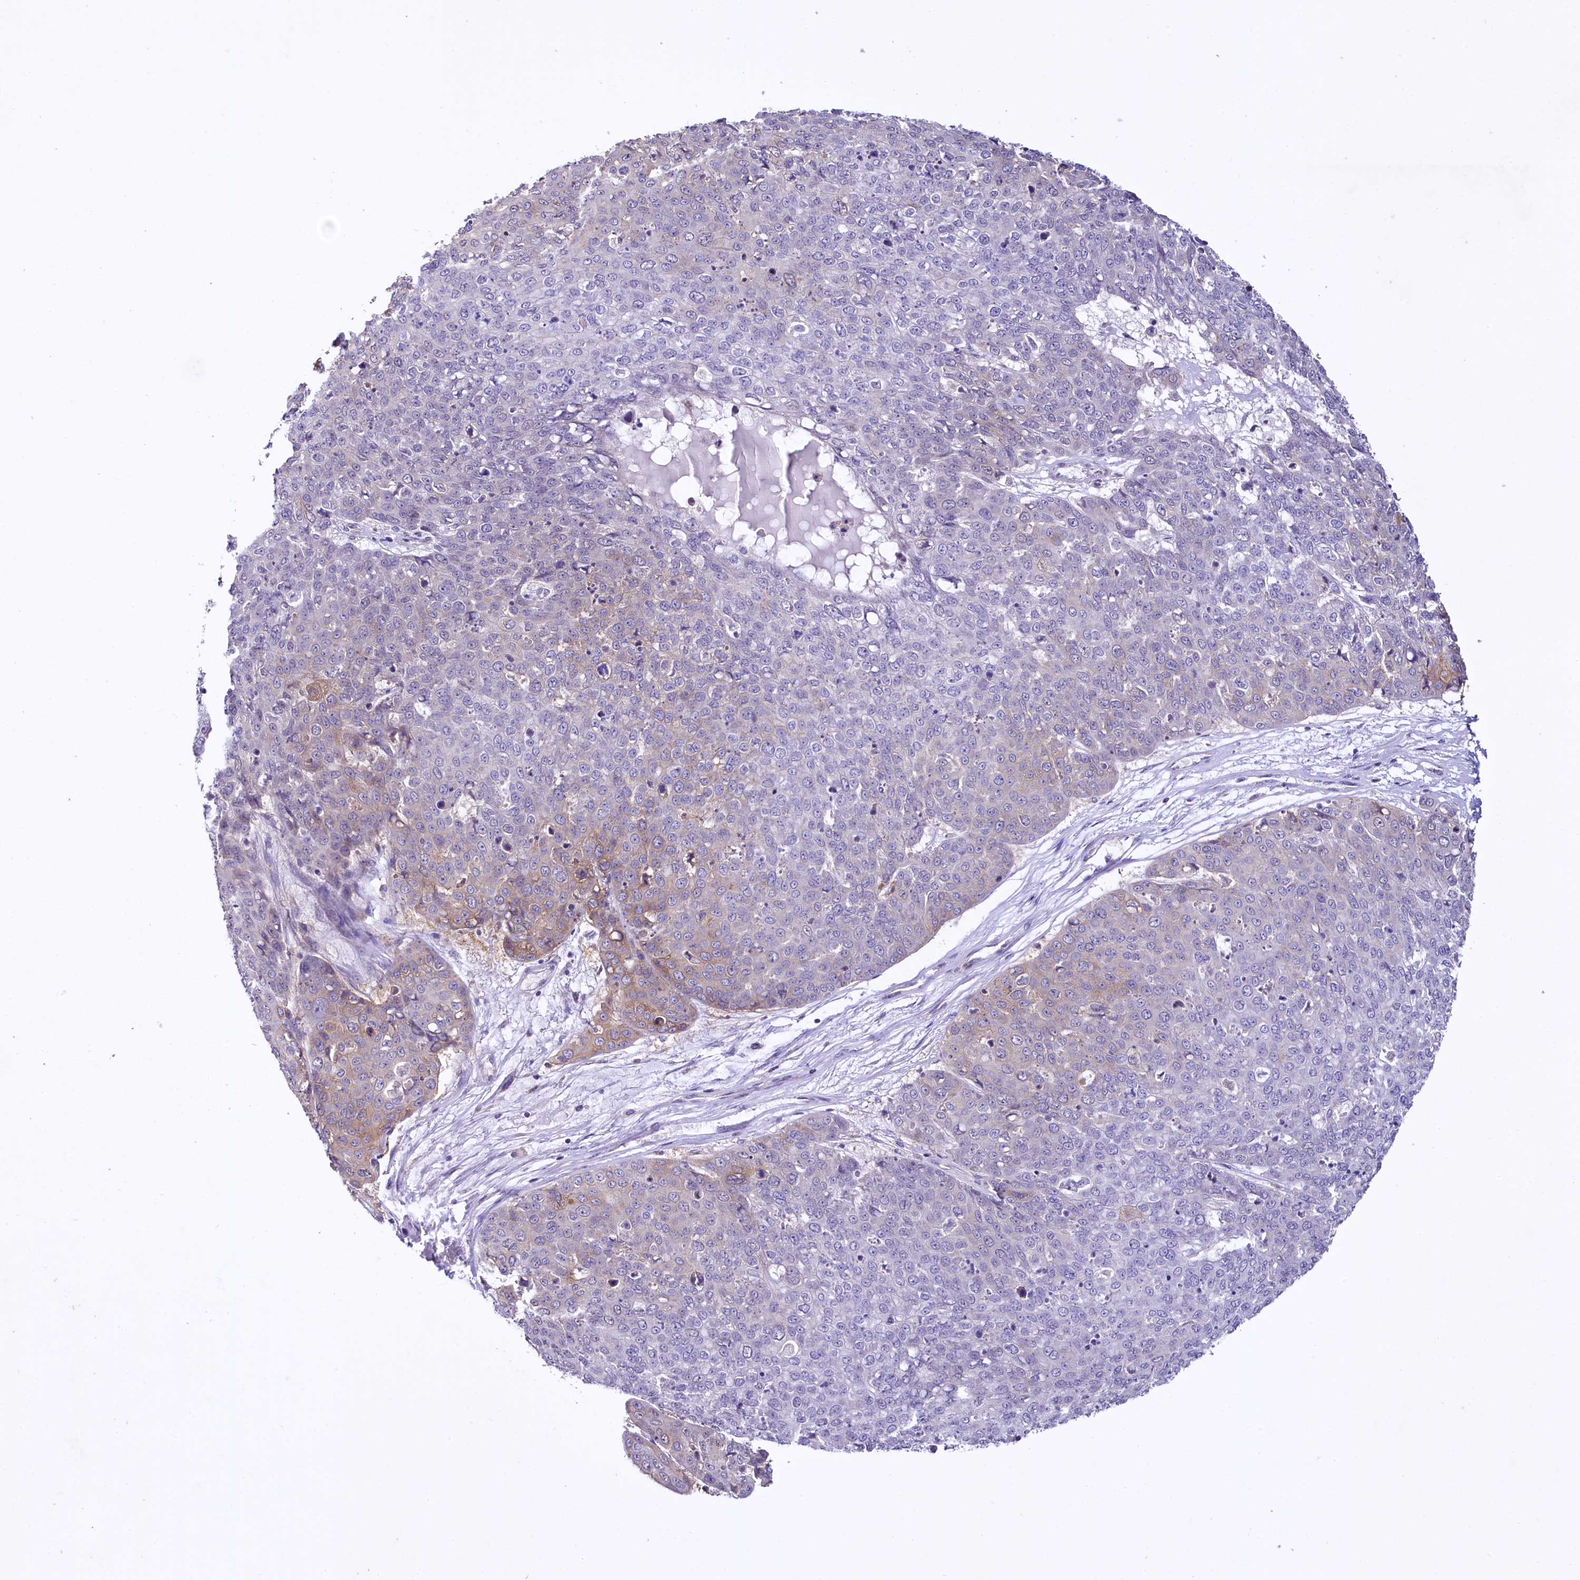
{"staining": {"intensity": "moderate", "quantity": "<25%", "location": "cytoplasmic/membranous"}, "tissue": "skin cancer", "cell_type": "Tumor cells", "image_type": "cancer", "snomed": [{"axis": "morphology", "description": "Squamous cell carcinoma, NOS"}, {"axis": "topography", "description": "Skin"}], "caption": "Protein expression analysis of human skin squamous cell carcinoma reveals moderate cytoplasmic/membranous staining in approximately <25% of tumor cells. Ihc stains the protein in brown and the nuclei are stained blue.", "gene": "CEP295", "patient": {"sex": "male", "age": 71}}